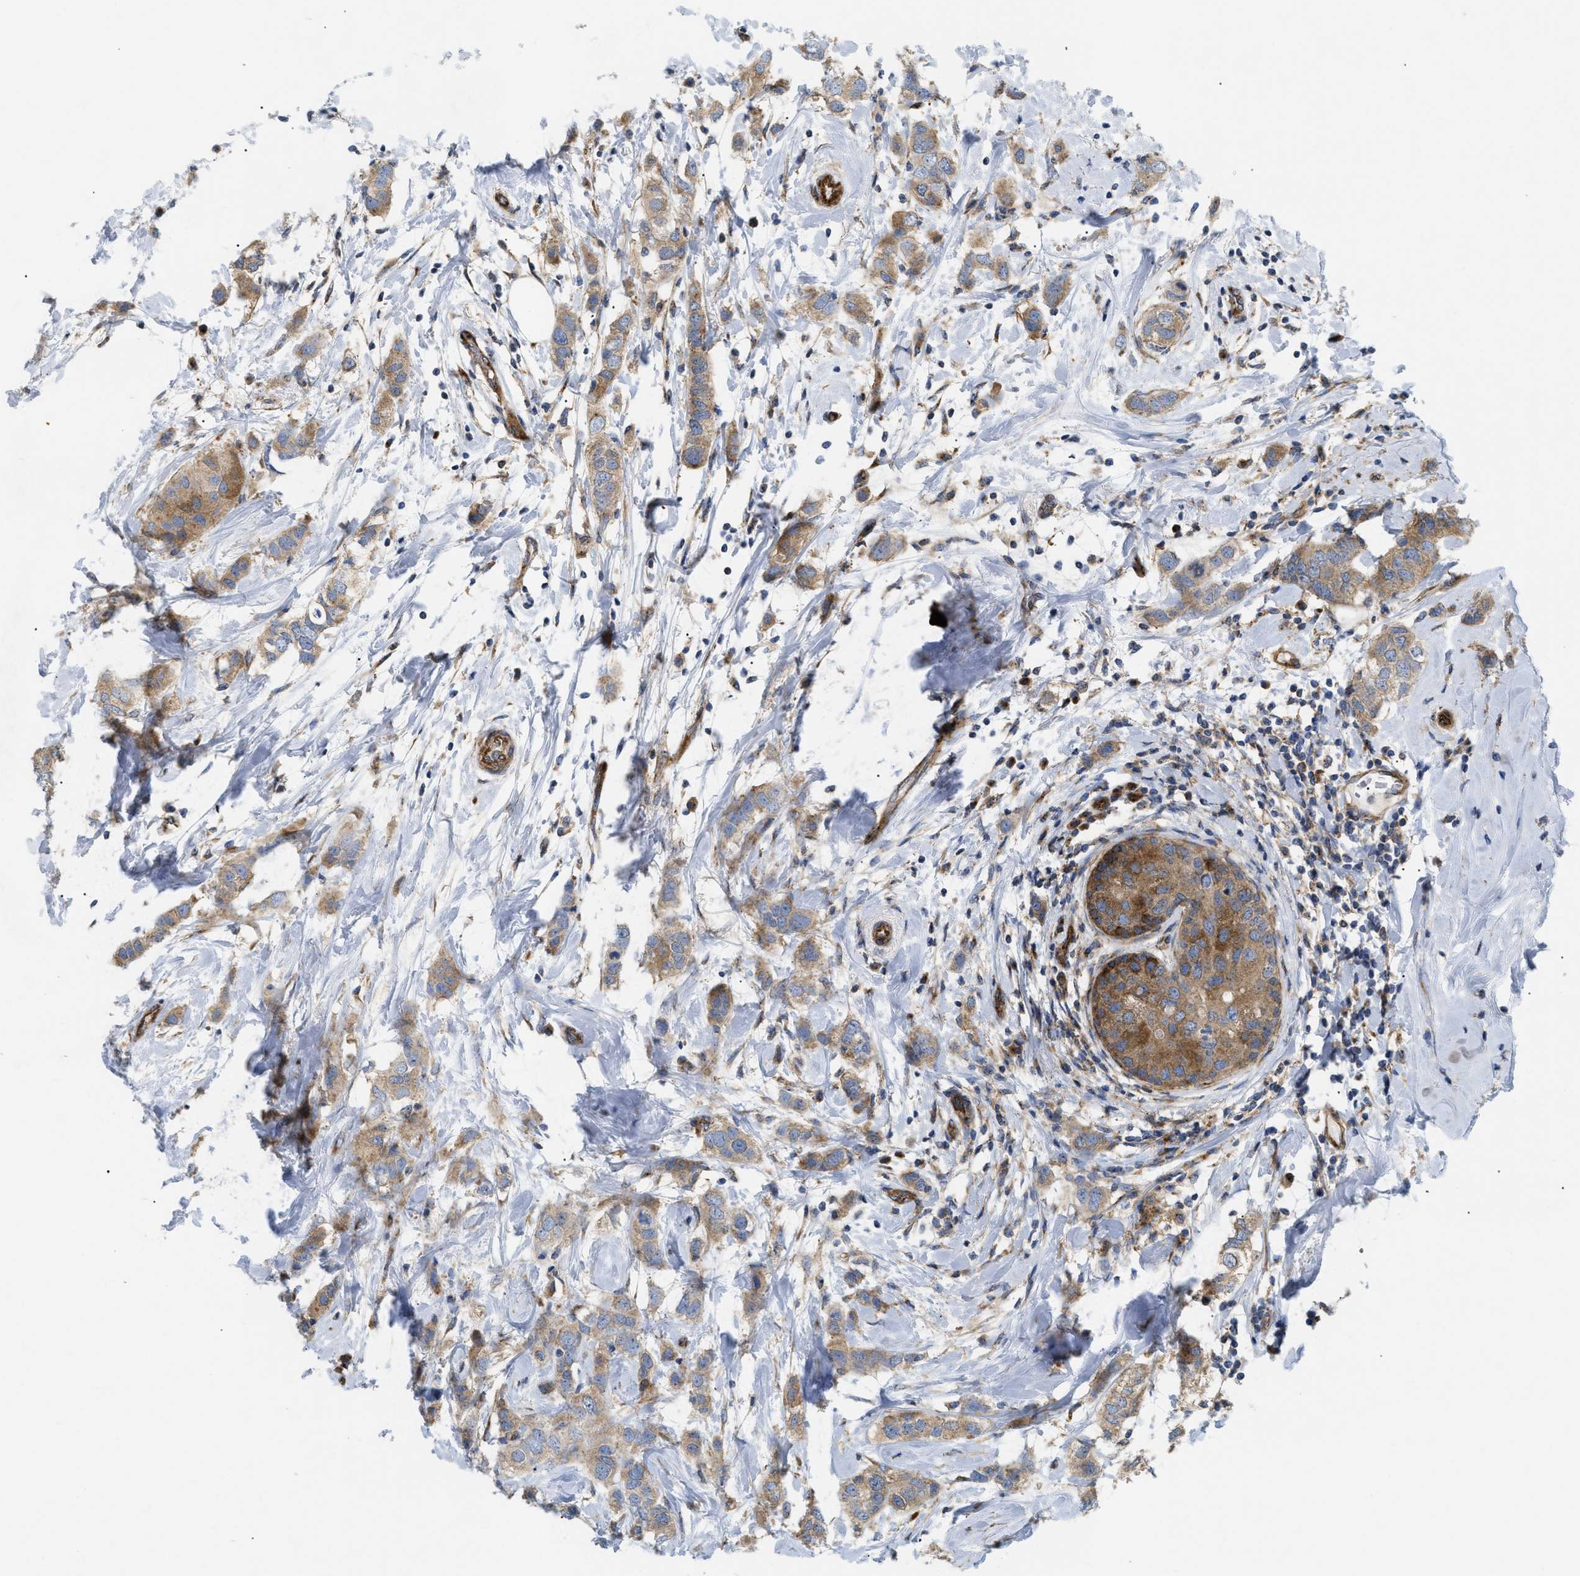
{"staining": {"intensity": "moderate", "quantity": ">75%", "location": "cytoplasmic/membranous"}, "tissue": "breast cancer", "cell_type": "Tumor cells", "image_type": "cancer", "snomed": [{"axis": "morphology", "description": "Duct carcinoma"}, {"axis": "topography", "description": "Breast"}], "caption": "Immunohistochemical staining of human breast cancer displays medium levels of moderate cytoplasmic/membranous expression in approximately >75% of tumor cells.", "gene": "DCTN4", "patient": {"sex": "female", "age": 50}}